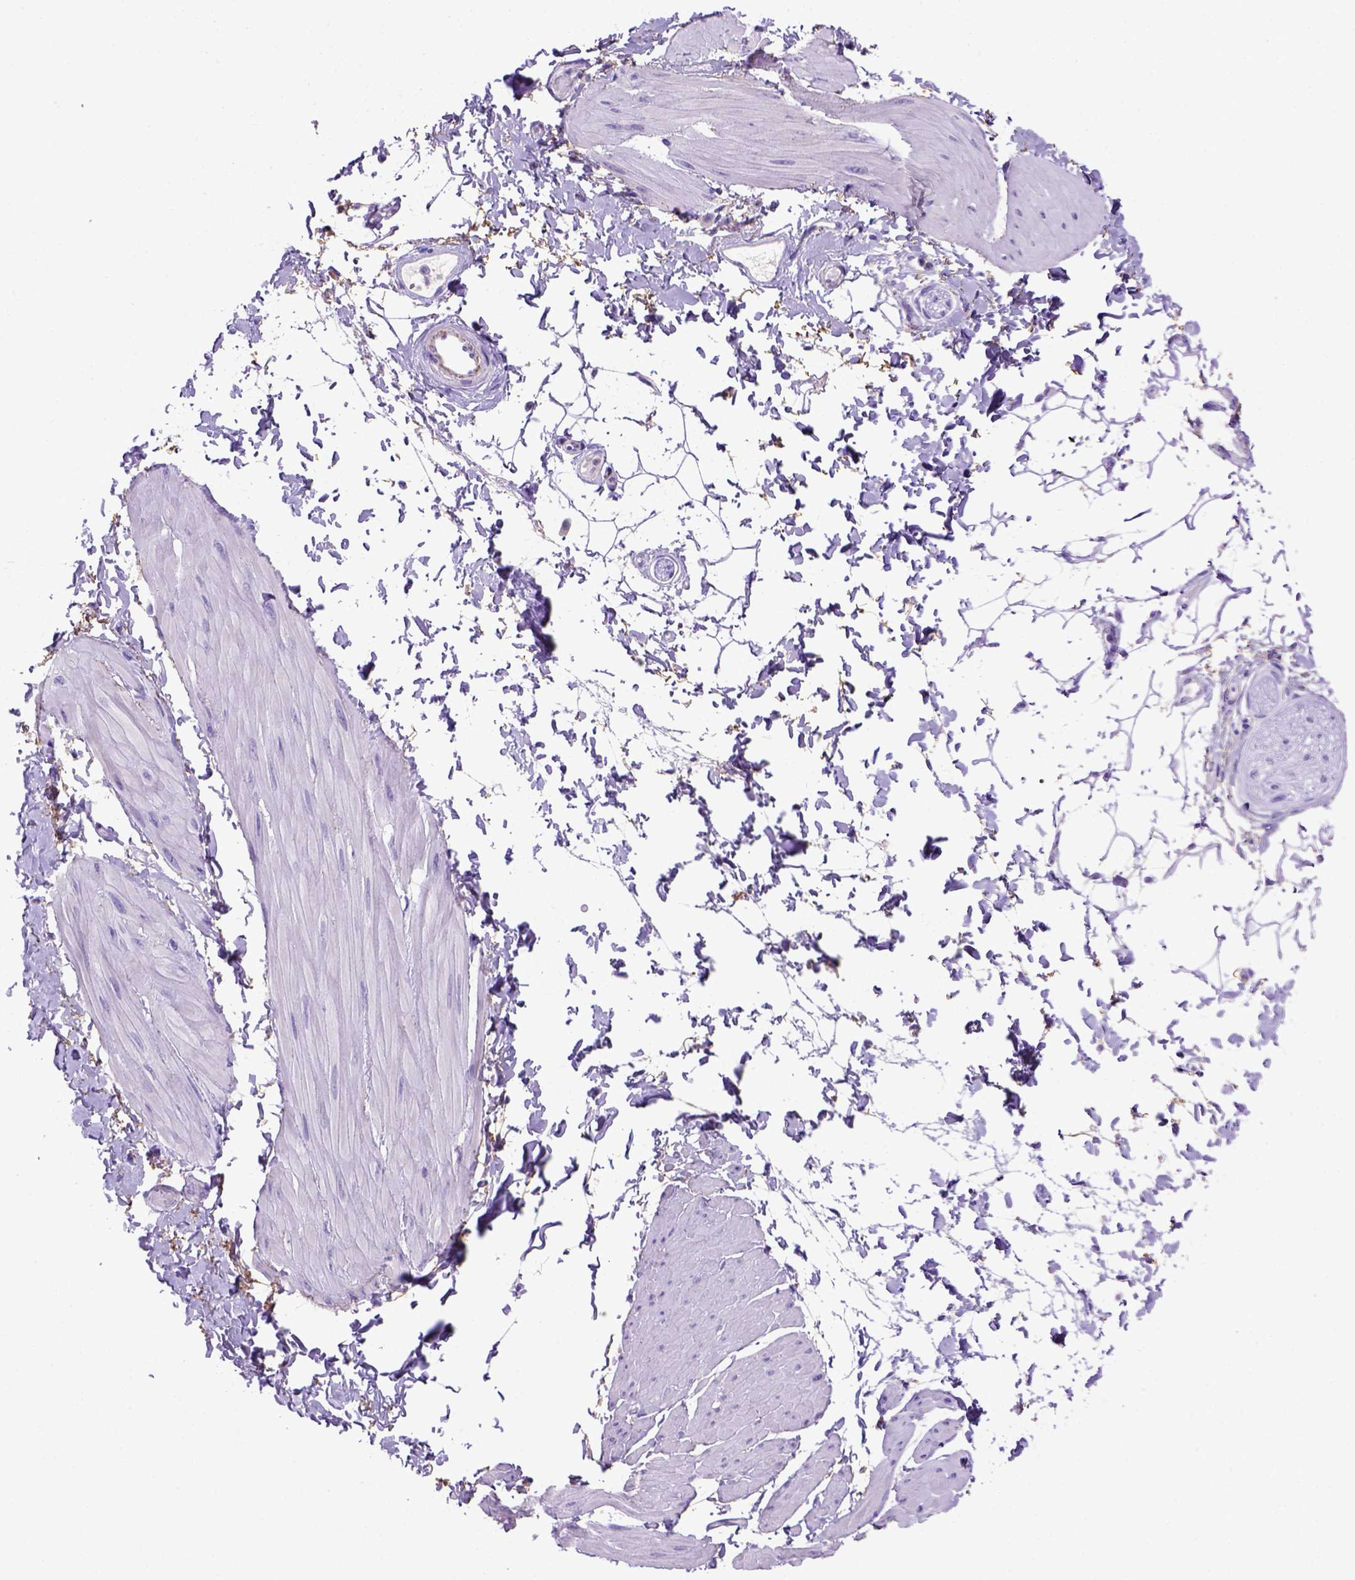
{"staining": {"intensity": "negative", "quantity": "none", "location": "none"}, "tissue": "adipose tissue", "cell_type": "Adipocytes", "image_type": "normal", "snomed": [{"axis": "morphology", "description": "Normal tissue, NOS"}, {"axis": "topography", "description": "Smooth muscle"}, {"axis": "topography", "description": "Peripheral nerve tissue"}], "caption": "This is an IHC image of normal human adipose tissue. There is no expression in adipocytes.", "gene": "SIRPD", "patient": {"sex": "male", "age": 58}}